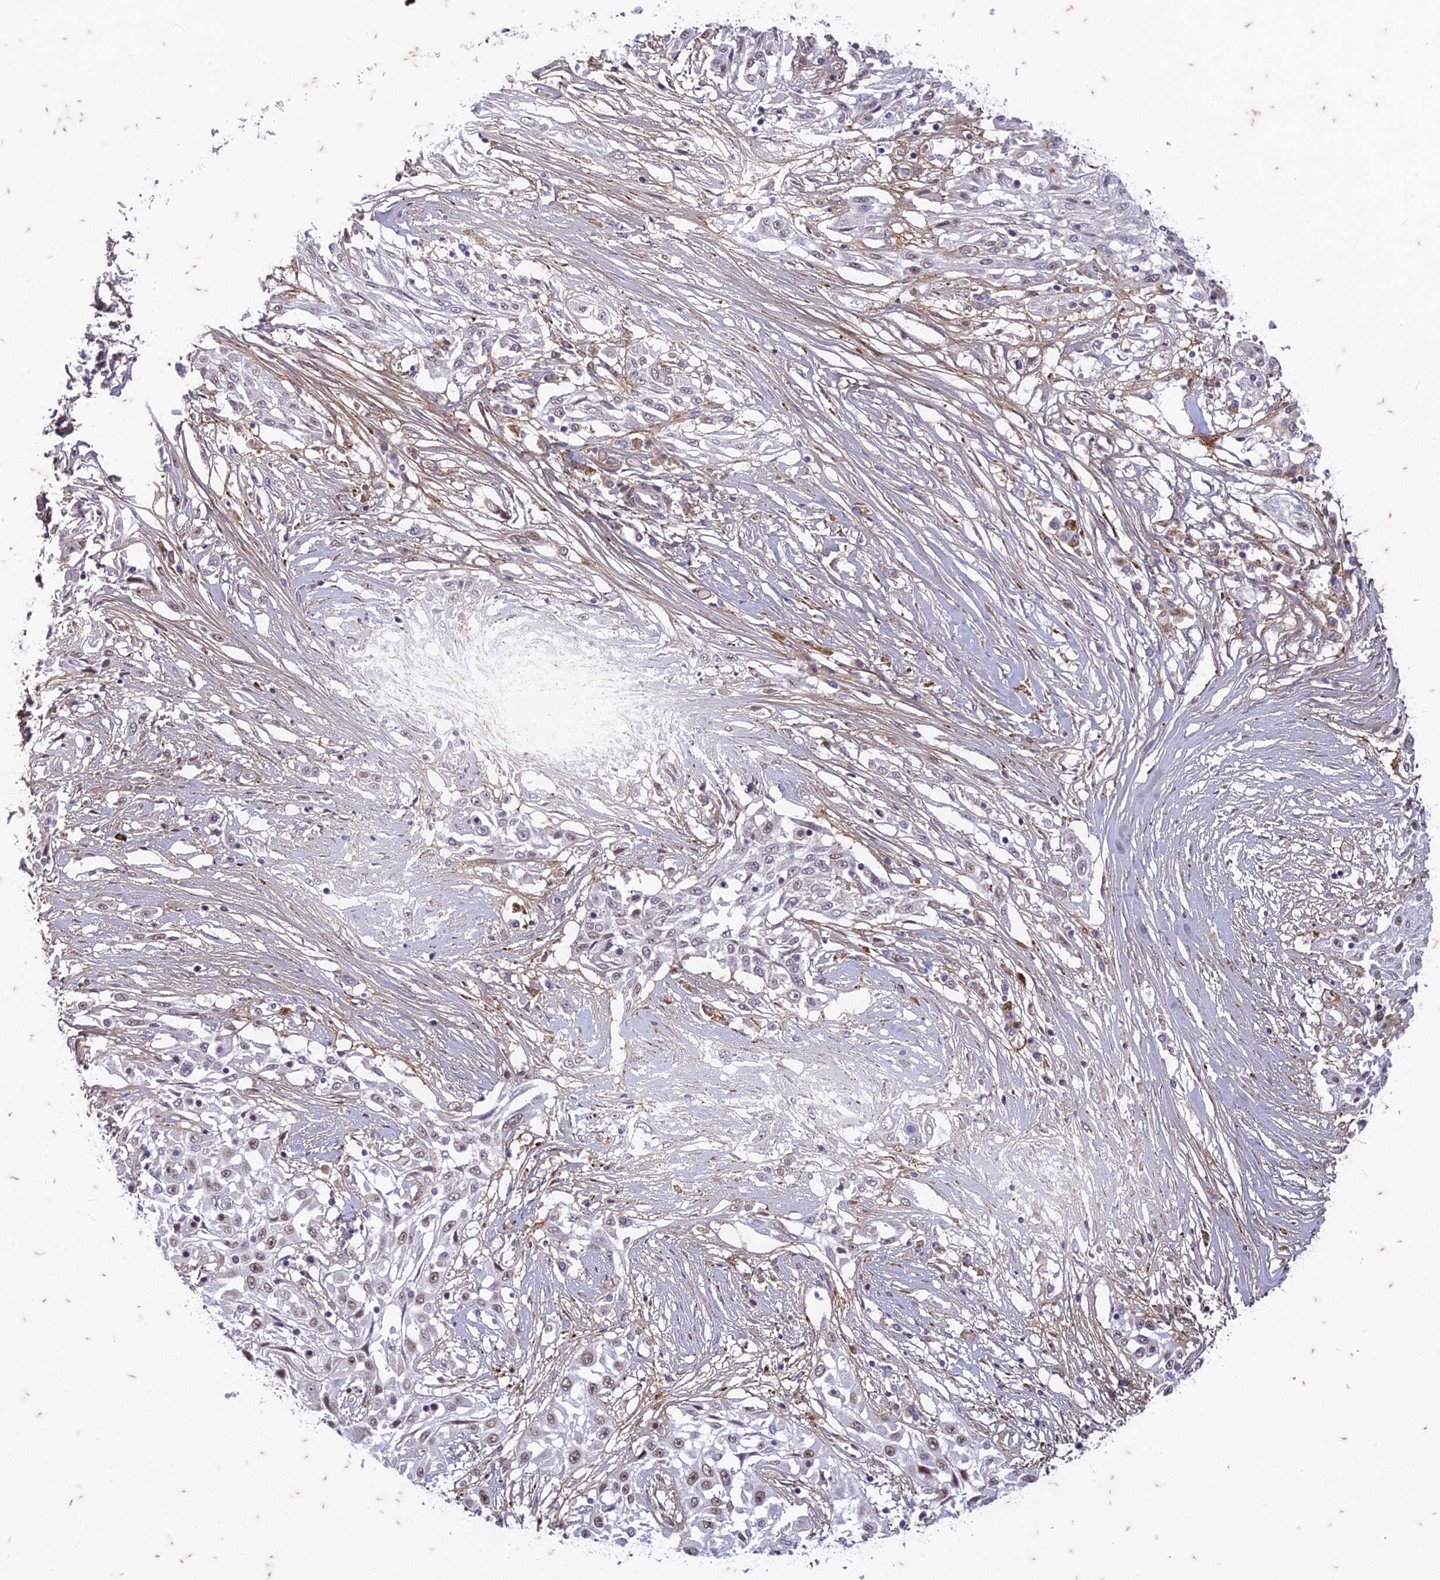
{"staining": {"intensity": "weak", "quantity": ">75%", "location": "nuclear"}, "tissue": "skin cancer", "cell_type": "Tumor cells", "image_type": "cancer", "snomed": [{"axis": "morphology", "description": "Squamous cell carcinoma, NOS"}, {"axis": "morphology", "description": "Squamous cell carcinoma, metastatic, NOS"}, {"axis": "topography", "description": "Skin"}, {"axis": "topography", "description": "Lymph node"}], "caption": "Immunohistochemical staining of squamous cell carcinoma (skin) displays low levels of weak nuclear staining in about >75% of tumor cells.", "gene": "PABPN1L", "patient": {"sex": "male", "age": 75}}